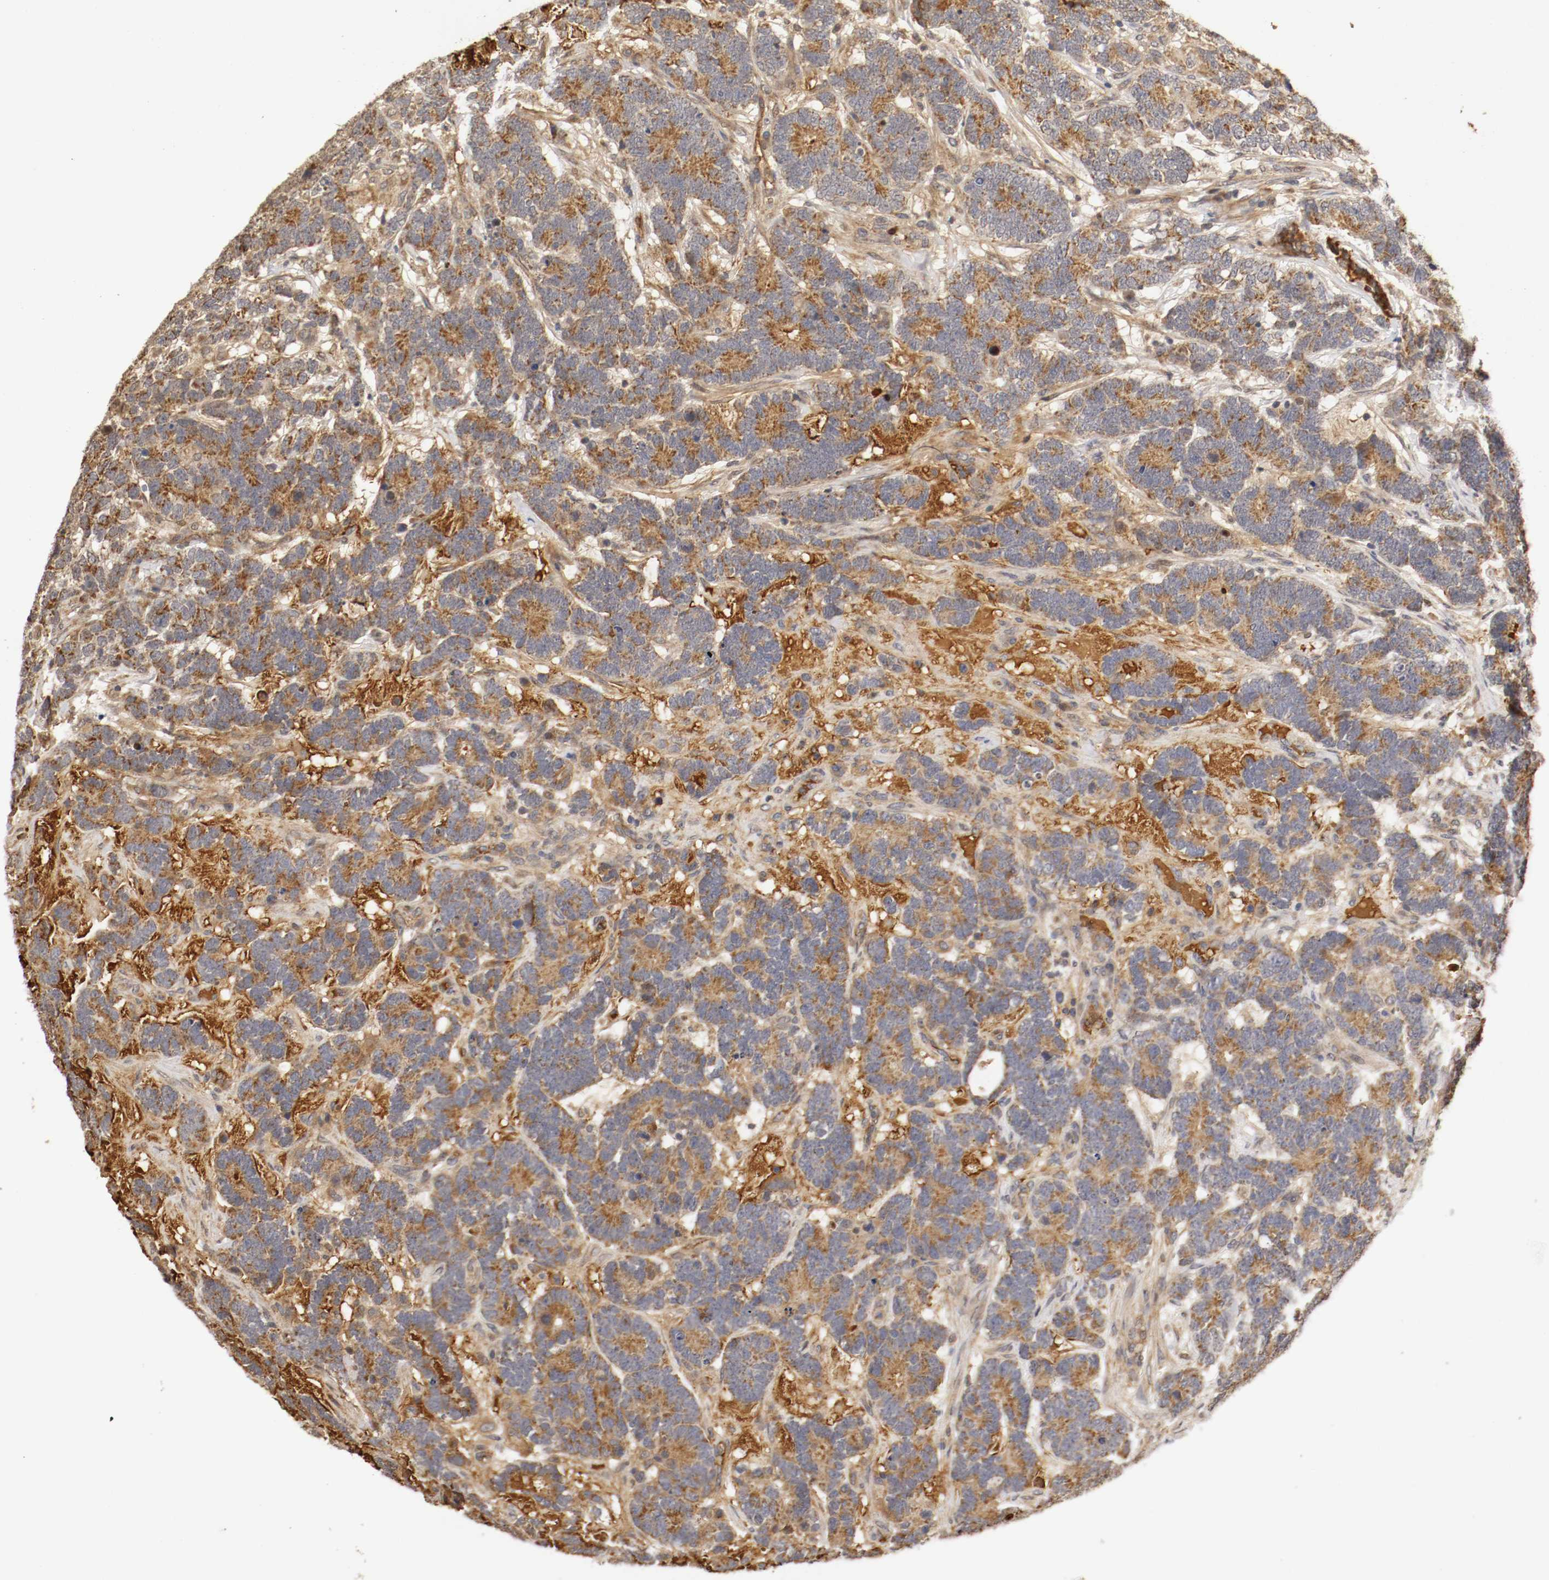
{"staining": {"intensity": "moderate", "quantity": ">75%", "location": "cytoplasmic/membranous"}, "tissue": "testis cancer", "cell_type": "Tumor cells", "image_type": "cancer", "snomed": [{"axis": "morphology", "description": "Carcinoma, Embryonal, NOS"}, {"axis": "topography", "description": "Testis"}], "caption": "Embryonal carcinoma (testis) stained with DAB (3,3'-diaminobenzidine) IHC exhibits medium levels of moderate cytoplasmic/membranous expression in approximately >75% of tumor cells.", "gene": "TNFRSF1B", "patient": {"sex": "male", "age": 26}}